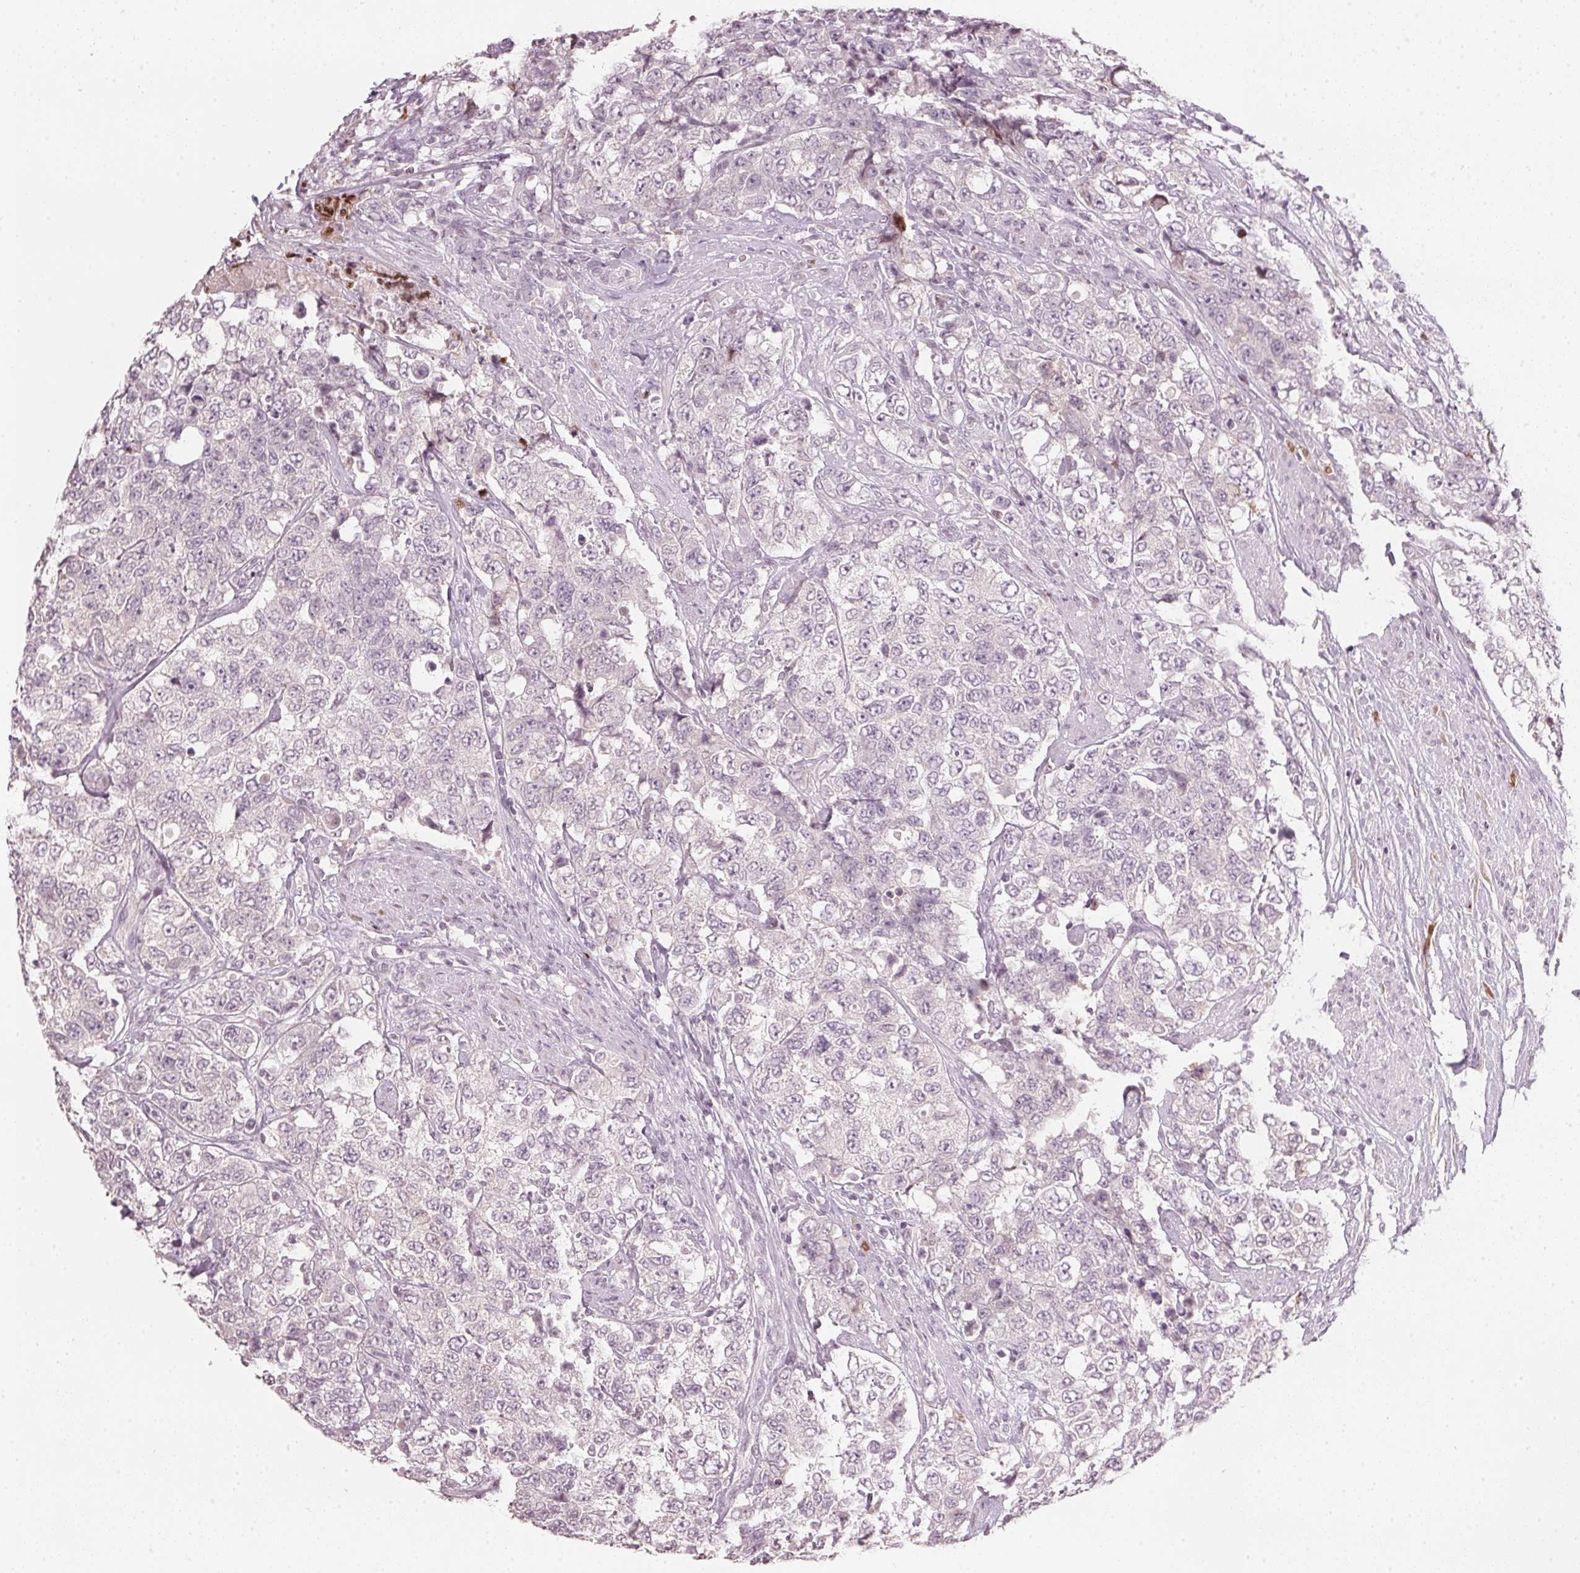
{"staining": {"intensity": "negative", "quantity": "none", "location": "none"}, "tissue": "urothelial cancer", "cell_type": "Tumor cells", "image_type": "cancer", "snomed": [{"axis": "morphology", "description": "Urothelial carcinoma, High grade"}, {"axis": "topography", "description": "Urinary bladder"}], "caption": "Immunohistochemistry image of neoplastic tissue: human urothelial cancer stained with DAB (3,3'-diaminobenzidine) demonstrates no significant protein positivity in tumor cells.", "gene": "SFRP4", "patient": {"sex": "female", "age": 78}}